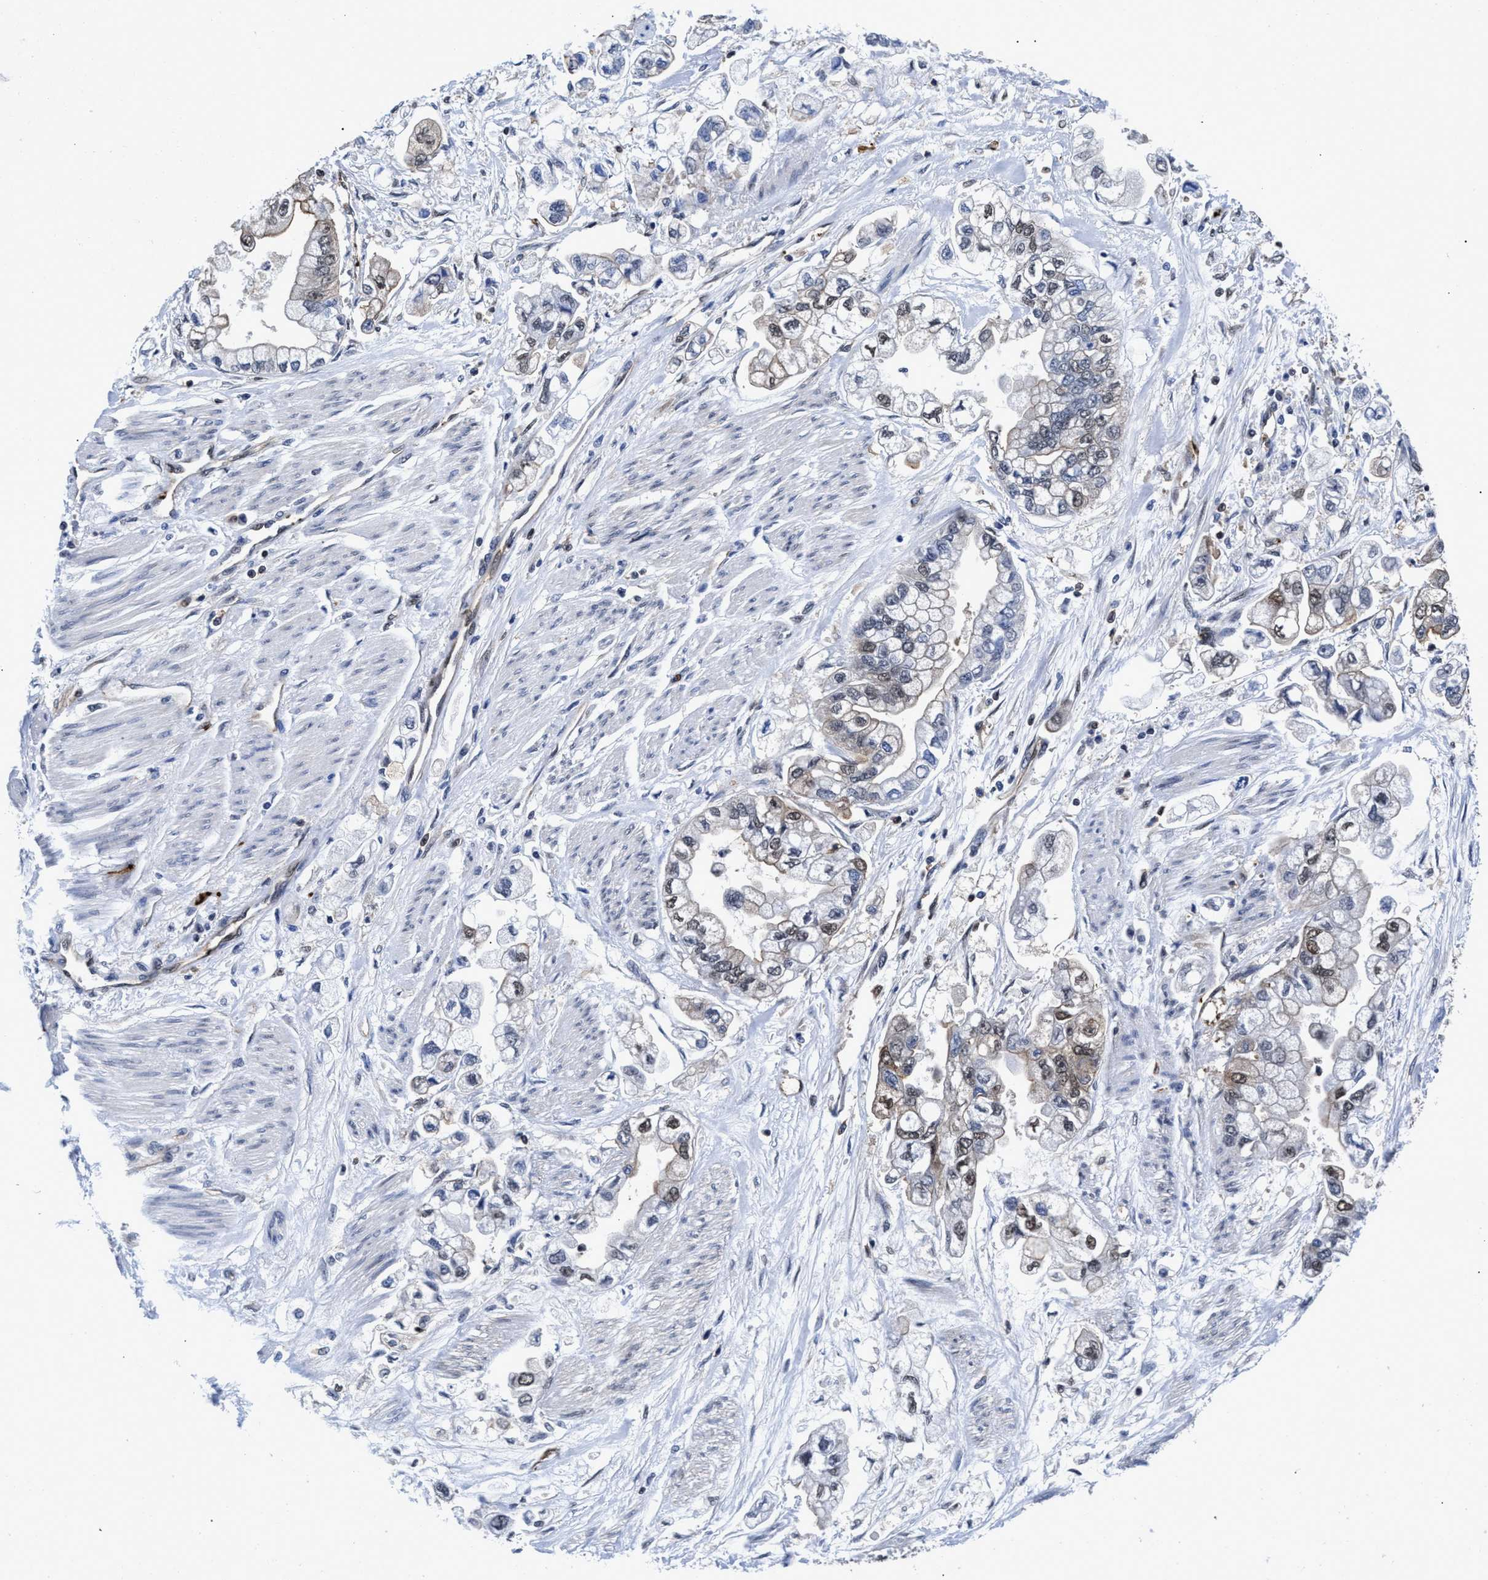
{"staining": {"intensity": "weak", "quantity": "<25%", "location": "nuclear"}, "tissue": "stomach cancer", "cell_type": "Tumor cells", "image_type": "cancer", "snomed": [{"axis": "morphology", "description": "Normal tissue, NOS"}, {"axis": "morphology", "description": "Adenocarcinoma, NOS"}, {"axis": "topography", "description": "Stomach"}], "caption": "Immunohistochemistry of adenocarcinoma (stomach) shows no expression in tumor cells.", "gene": "ACLY", "patient": {"sex": "male", "age": 62}}